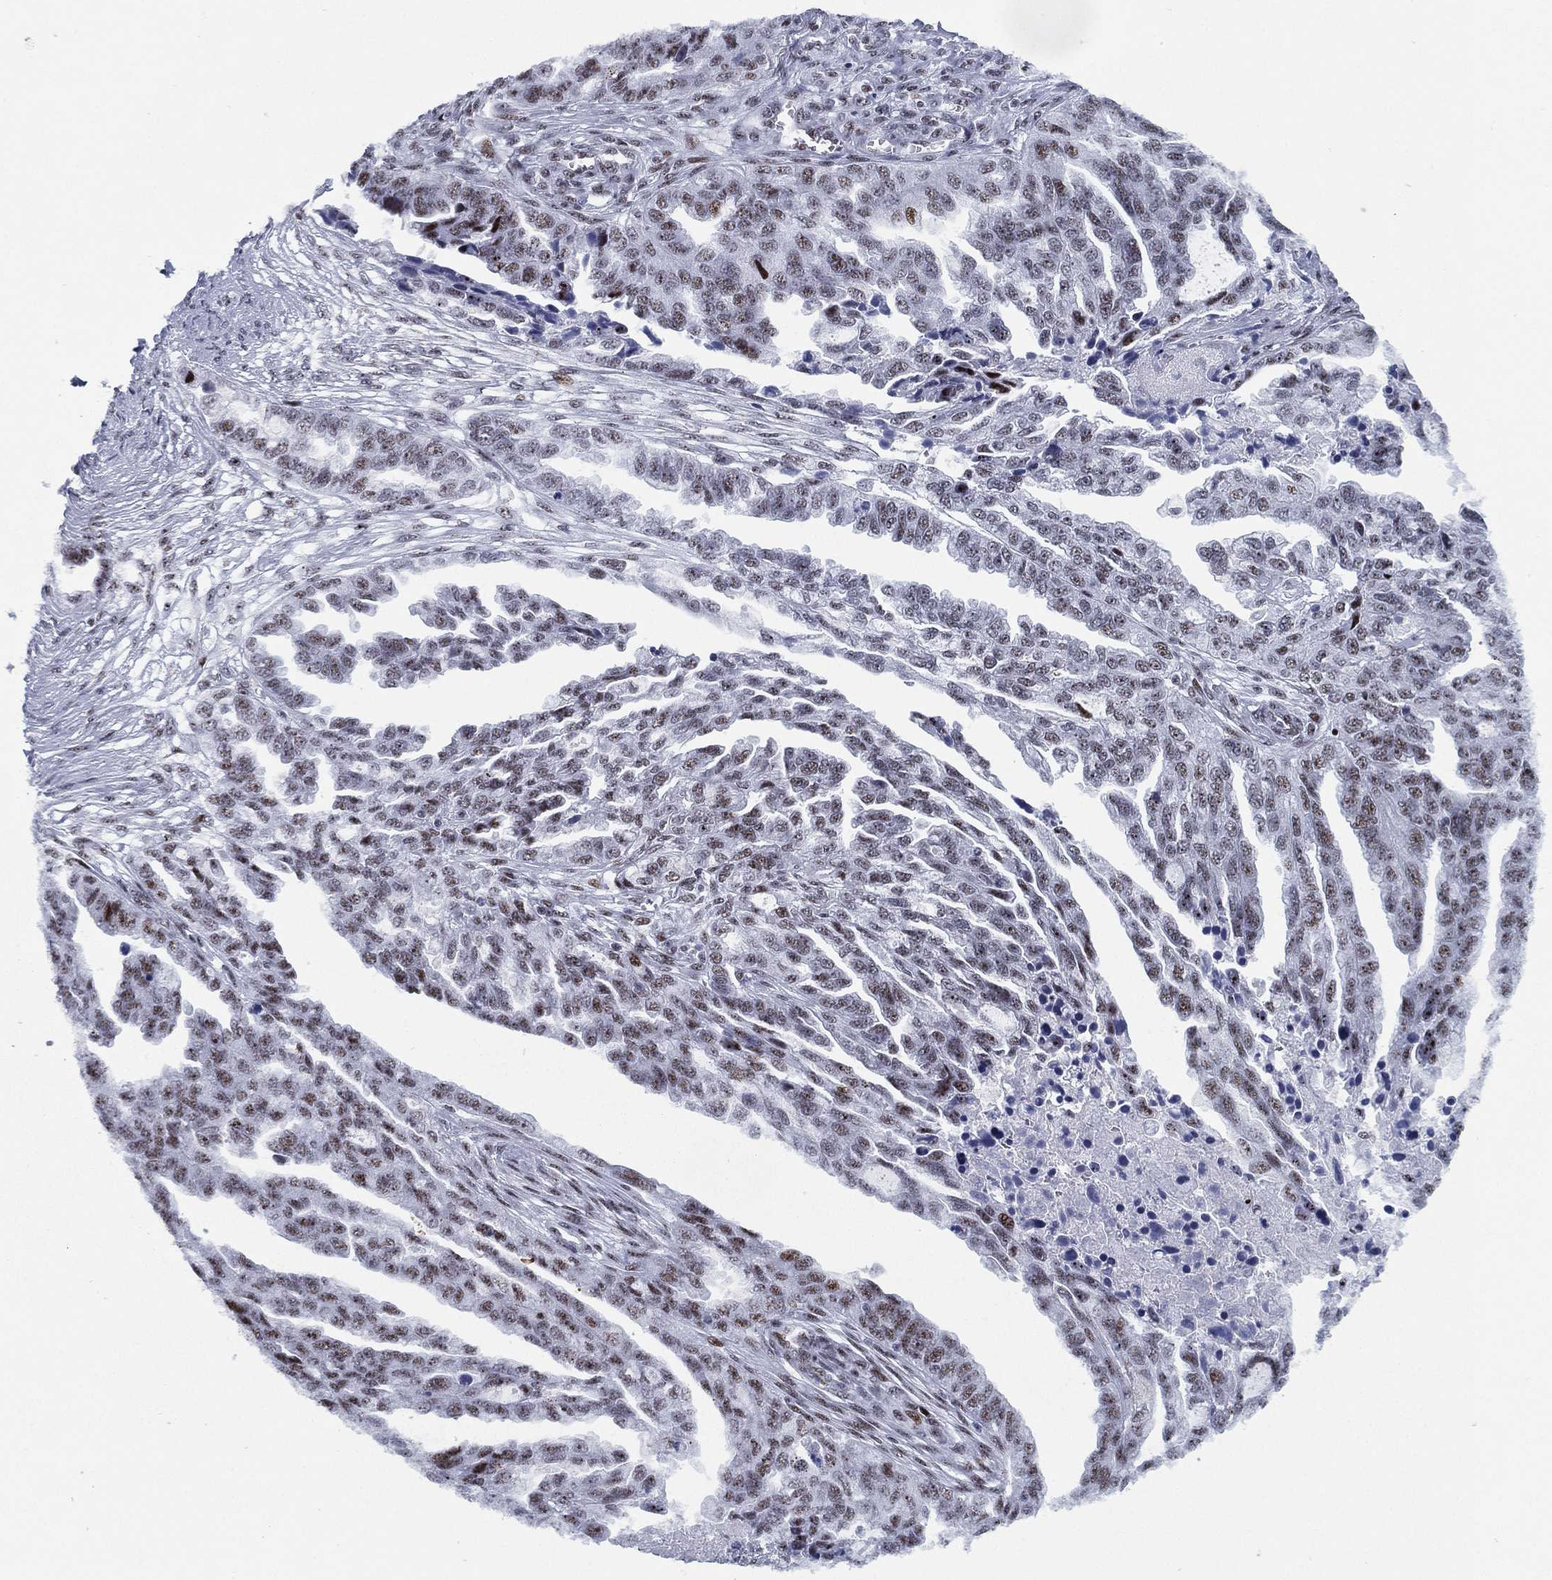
{"staining": {"intensity": "moderate", "quantity": "<25%", "location": "nuclear"}, "tissue": "ovarian cancer", "cell_type": "Tumor cells", "image_type": "cancer", "snomed": [{"axis": "morphology", "description": "Cystadenocarcinoma, serous, NOS"}, {"axis": "topography", "description": "Ovary"}], "caption": "IHC (DAB) staining of serous cystadenocarcinoma (ovarian) demonstrates moderate nuclear protein expression in about <25% of tumor cells.", "gene": "CYB561D2", "patient": {"sex": "female", "age": 51}}